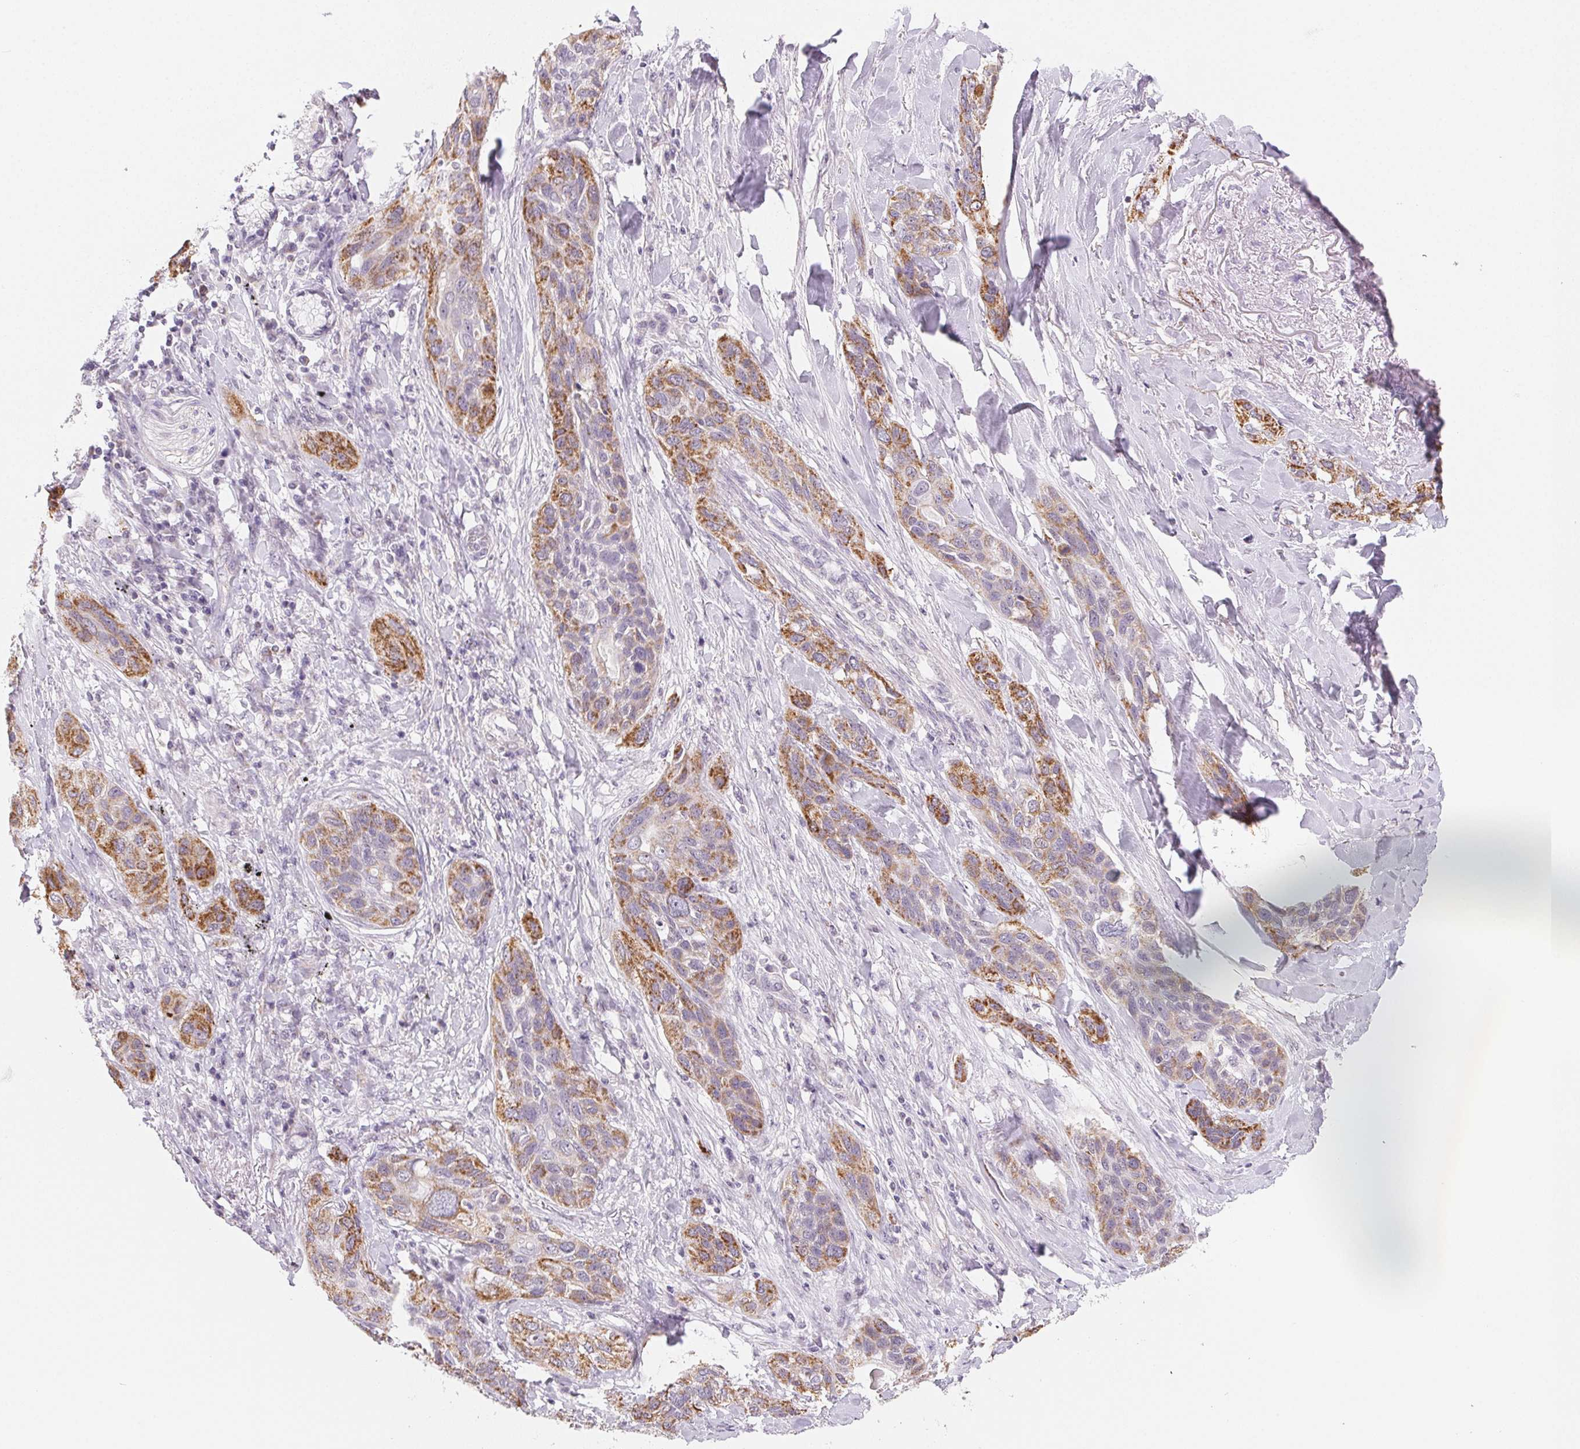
{"staining": {"intensity": "moderate", "quantity": ">75%", "location": "cytoplasmic/membranous"}, "tissue": "lung cancer", "cell_type": "Tumor cells", "image_type": "cancer", "snomed": [{"axis": "morphology", "description": "Squamous cell carcinoma, NOS"}, {"axis": "topography", "description": "Lung"}], "caption": "Human lung cancer (squamous cell carcinoma) stained with a brown dye displays moderate cytoplasmic/membranous positive staining in approximately >75% of tumor cells.", "gene": "GIPC2", "patient": {"sex": "female", "age": 70}}